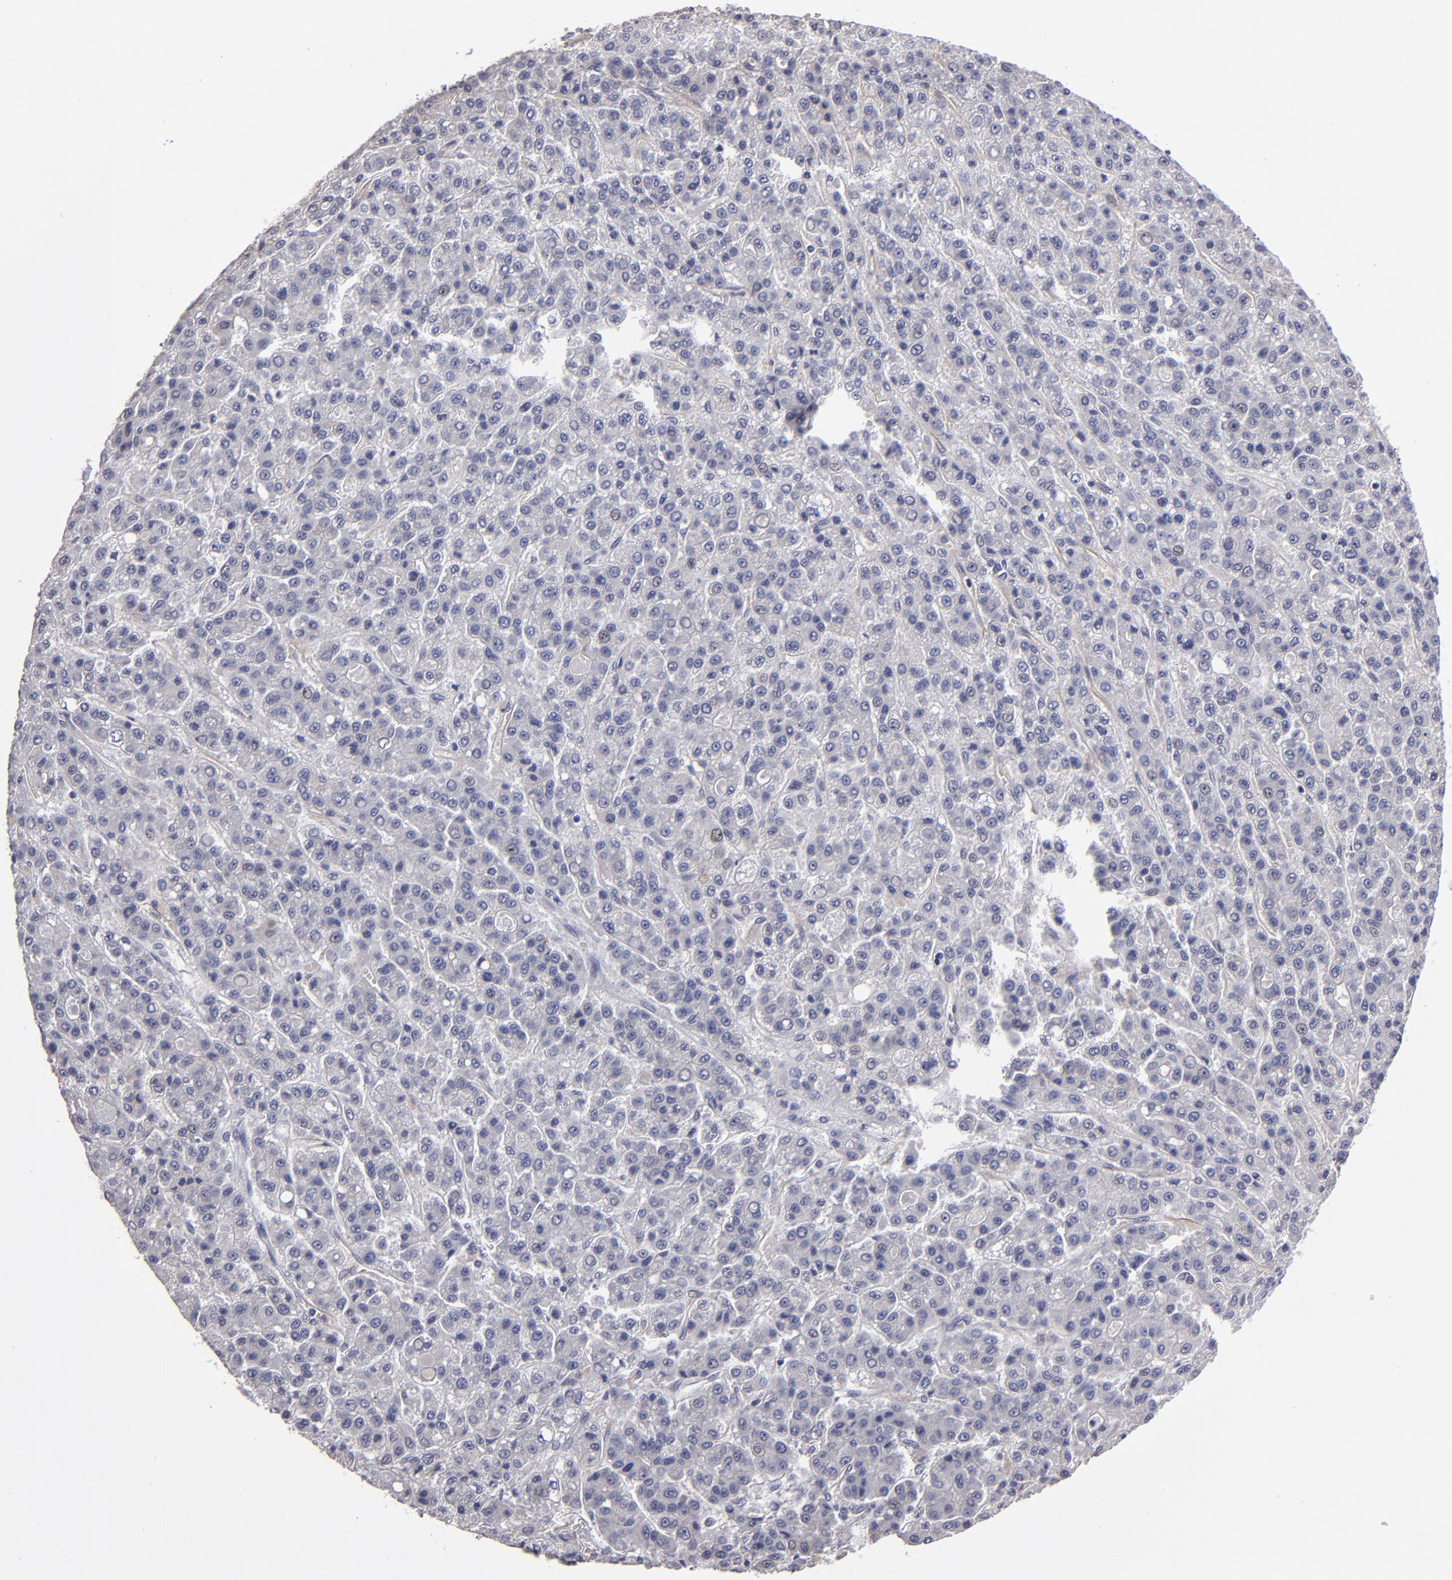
{"staining": {"intensity": "negative", "quantity": "none", "location": "none"}, "tissue": "liver cancer", "cell_type": "Tumor cells", "image_type": "cancer", "snomed": [{"axis": "morphology", "description": "Carcinoma, Hepatocellular, NOS"}, {"axis": "topography", "description": "Liver"}], "caption": "DAB (3,3'-diaminobenzidine) immunohistochemical staining of liver hepatocellular carcinoma exhibits no significant staining in tumor cells.", "gene": "ZNF175", "patient": {"sex": "male", "age": 70}}